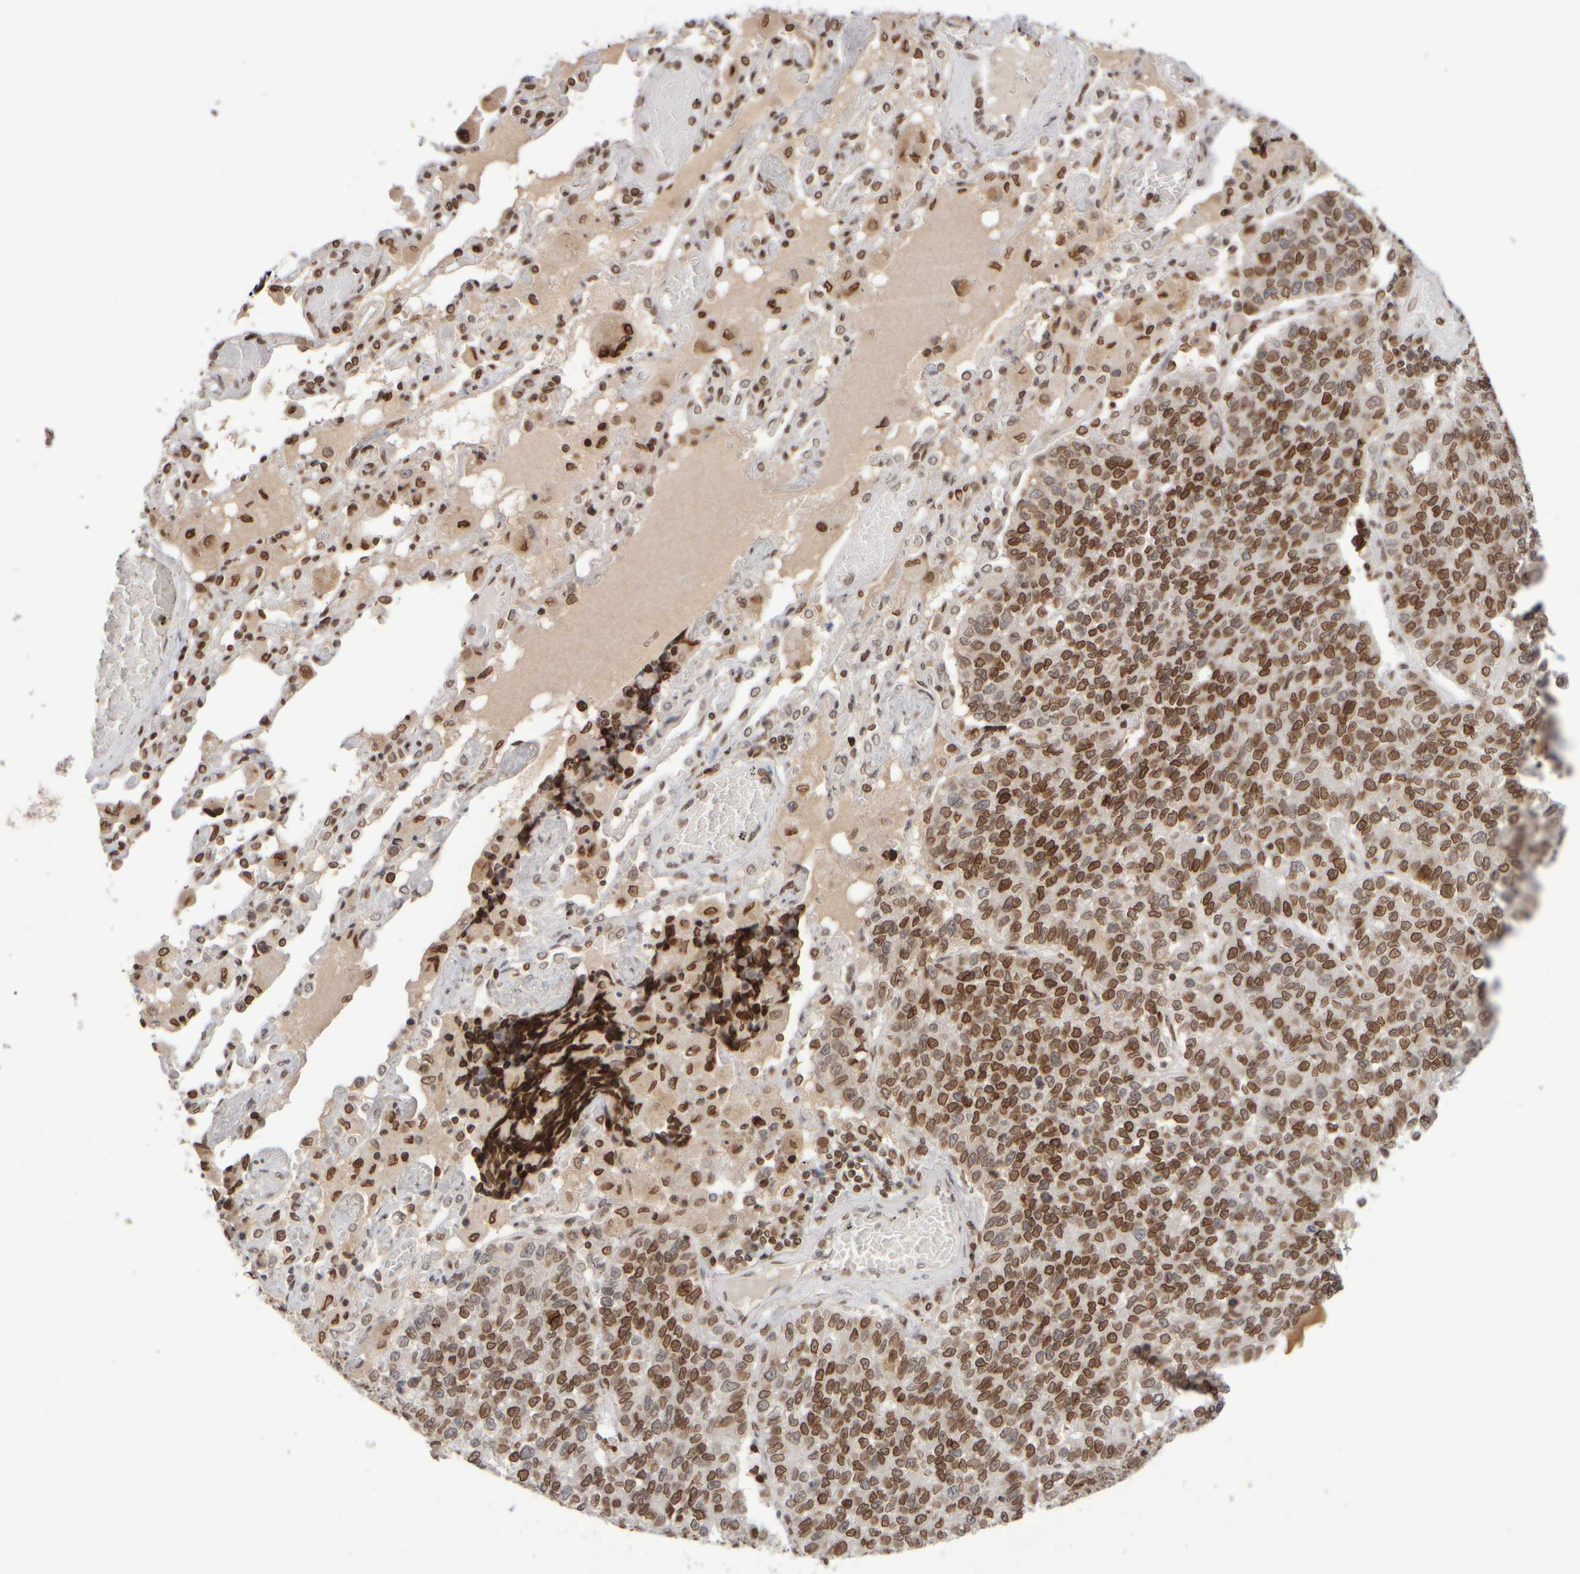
{"staining": {"intensity": "moderate", "quantity": ">75%", "location": "cytoplasmic/membranous,nuclear"}, "tissue": "lung cancer", "cell_type": "Tumor cells", "image_type": "cancer", "snomed": [{"axis": "morphology", "description": "Adenocarcinoma, NOS"}, {"axis": "topography", "description": "Lung"}], "caption": "Immunohistochemical staining of human adenocarcinoma (lung) exhibits moderate cytoplasmic/membranous and nuclear protein expression in approximately >75% of tumor cells. Using DAB (3,3'-diaminobenzidine) (brown) and hematoxylin (blue) stains, captured at high magnification using brightfield microscopy.", "gene": "ZC3HC1", "patient": {"sex": "male", "age": 49}}